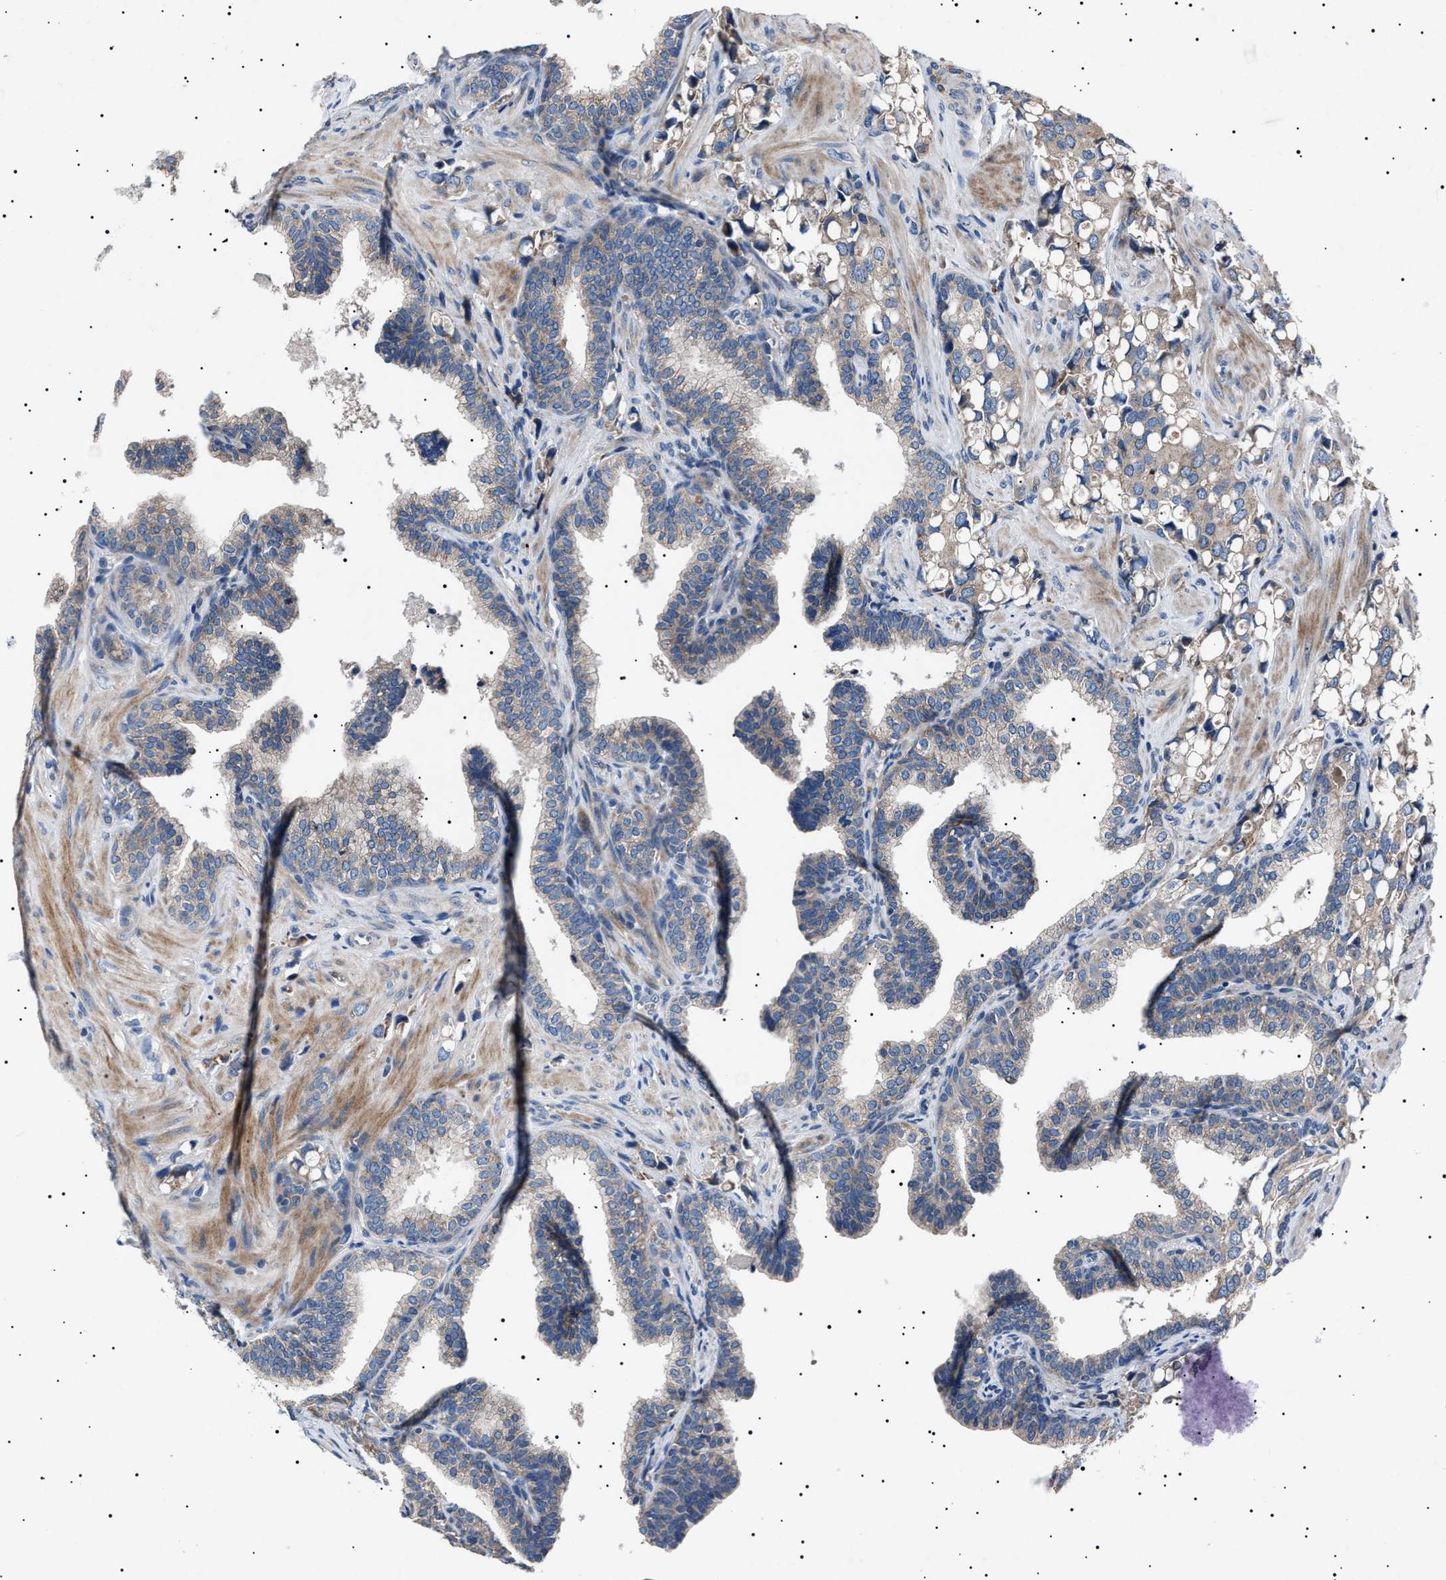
{"staining": {"intensity": "weak", "quantity": ">75%", "location": "cytoplasmic/membranous"}, "tissue": "prostate cancer", "cell_type": "Tumor cells", "image_type": "cancer", "snomed": [{"axis": "morphology", "description": "Adenocarcinoma, High grade"}, {"axis": "topography", "description": "Prostate"}], "caption": "A brown stain shows weak cytoplasmic/membranous positivity of a protein in human prostate cancer (adenocarcinoma (high-grade)) tumor cells.", "gene": "PTRH1", "patient": {"sex": "male", "age": 52}}